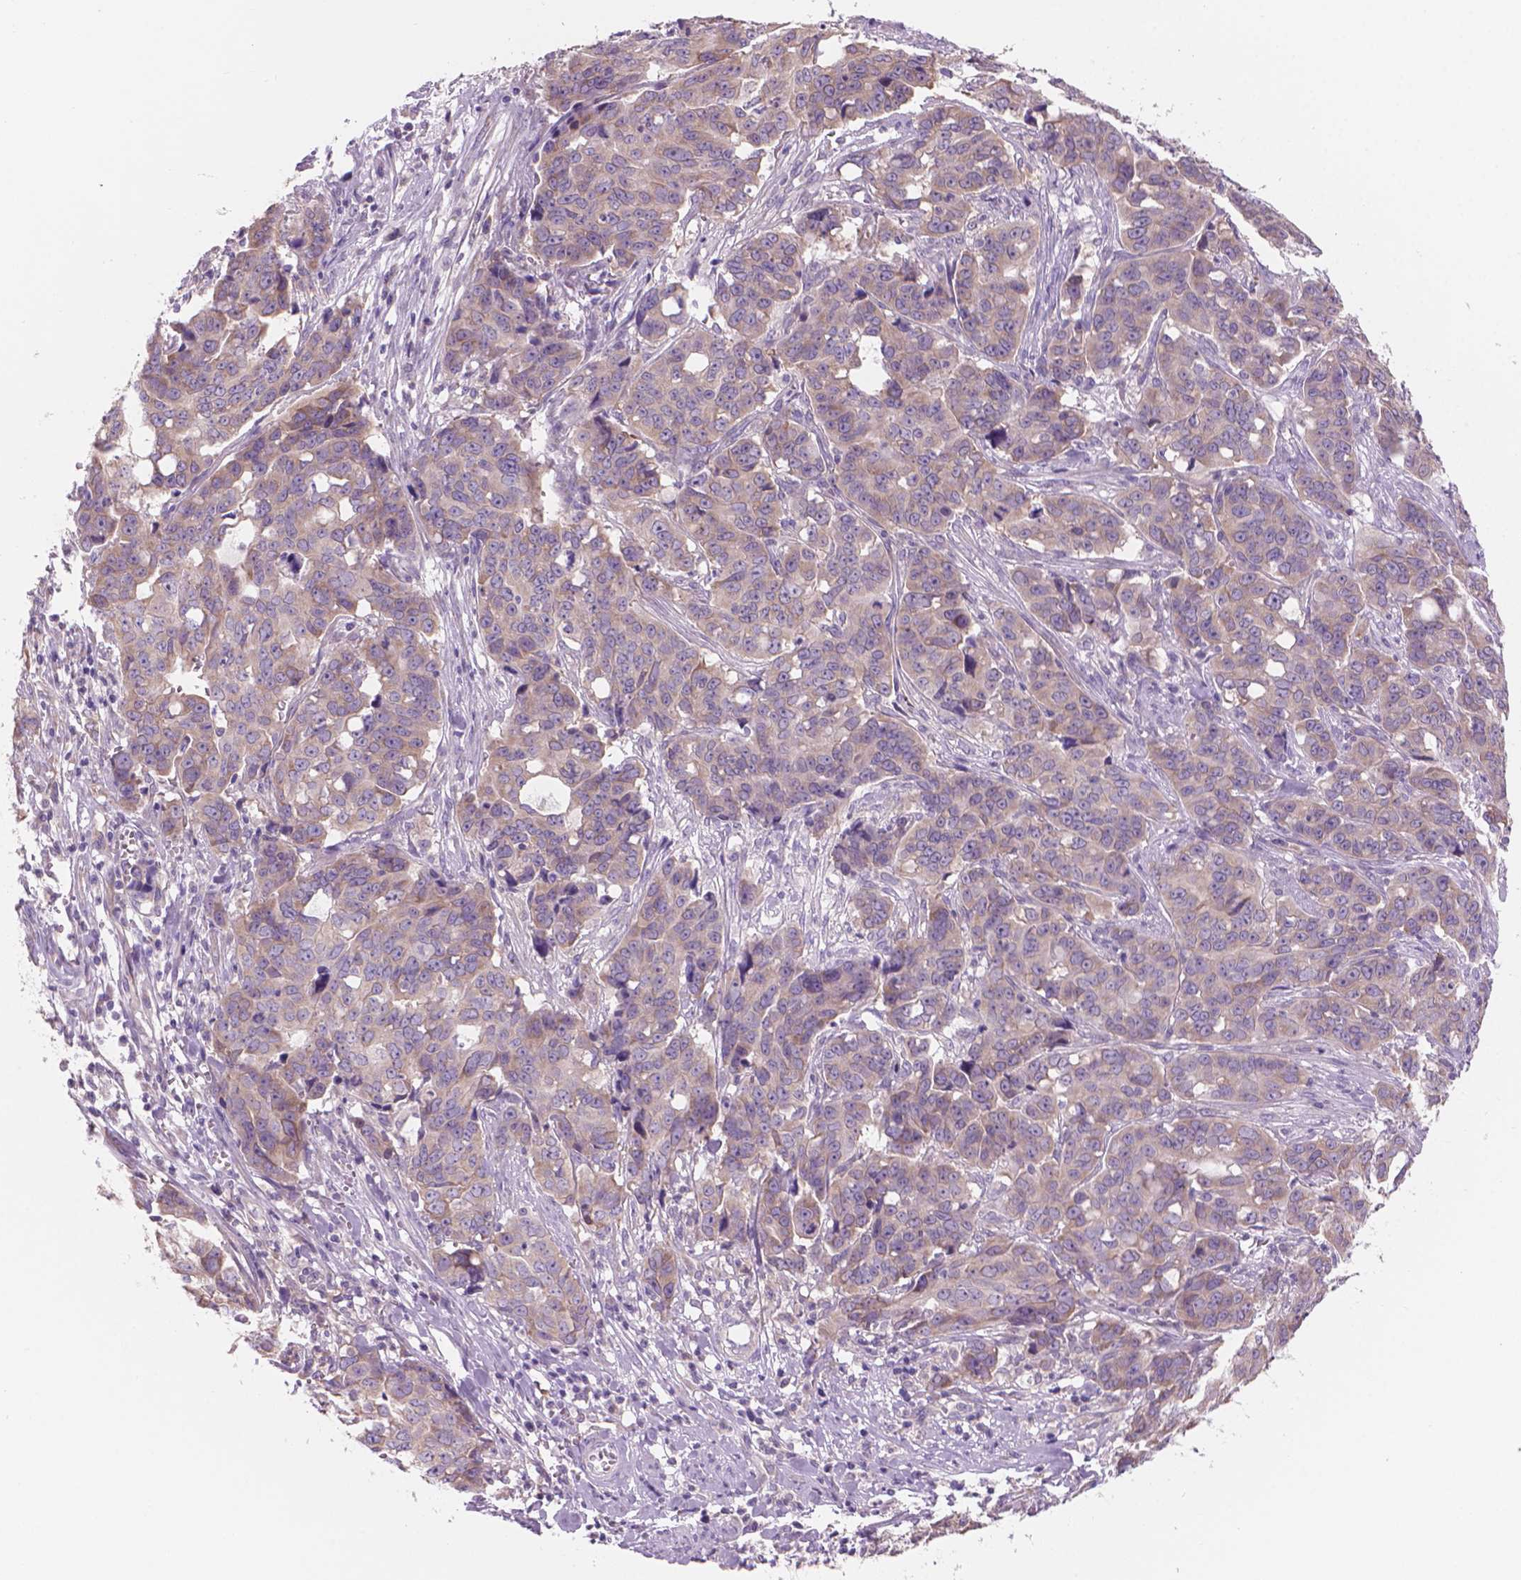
{"staining": {"intensity": "weak", "quantity": "25%-75%", "location": "cytoplasmic/membranous"}, "tissue": "ovarian cancer", "cell_type": "Tumor cells", "image_type": "cancer", "snomed": [{"axis": "morphology", "description": "Carcinoma, endometroid"}, {"axis": "topography", "description": "Ovary"}], "caption": "A micrograph of human endometroid carcinoma (ovarian) stained for a protein exhibits weak cytoplasmic/membranous brown staining in tumor cells.", "gene": "ENSG00000187186", "patient": {"sex": "female", "age": 78}}